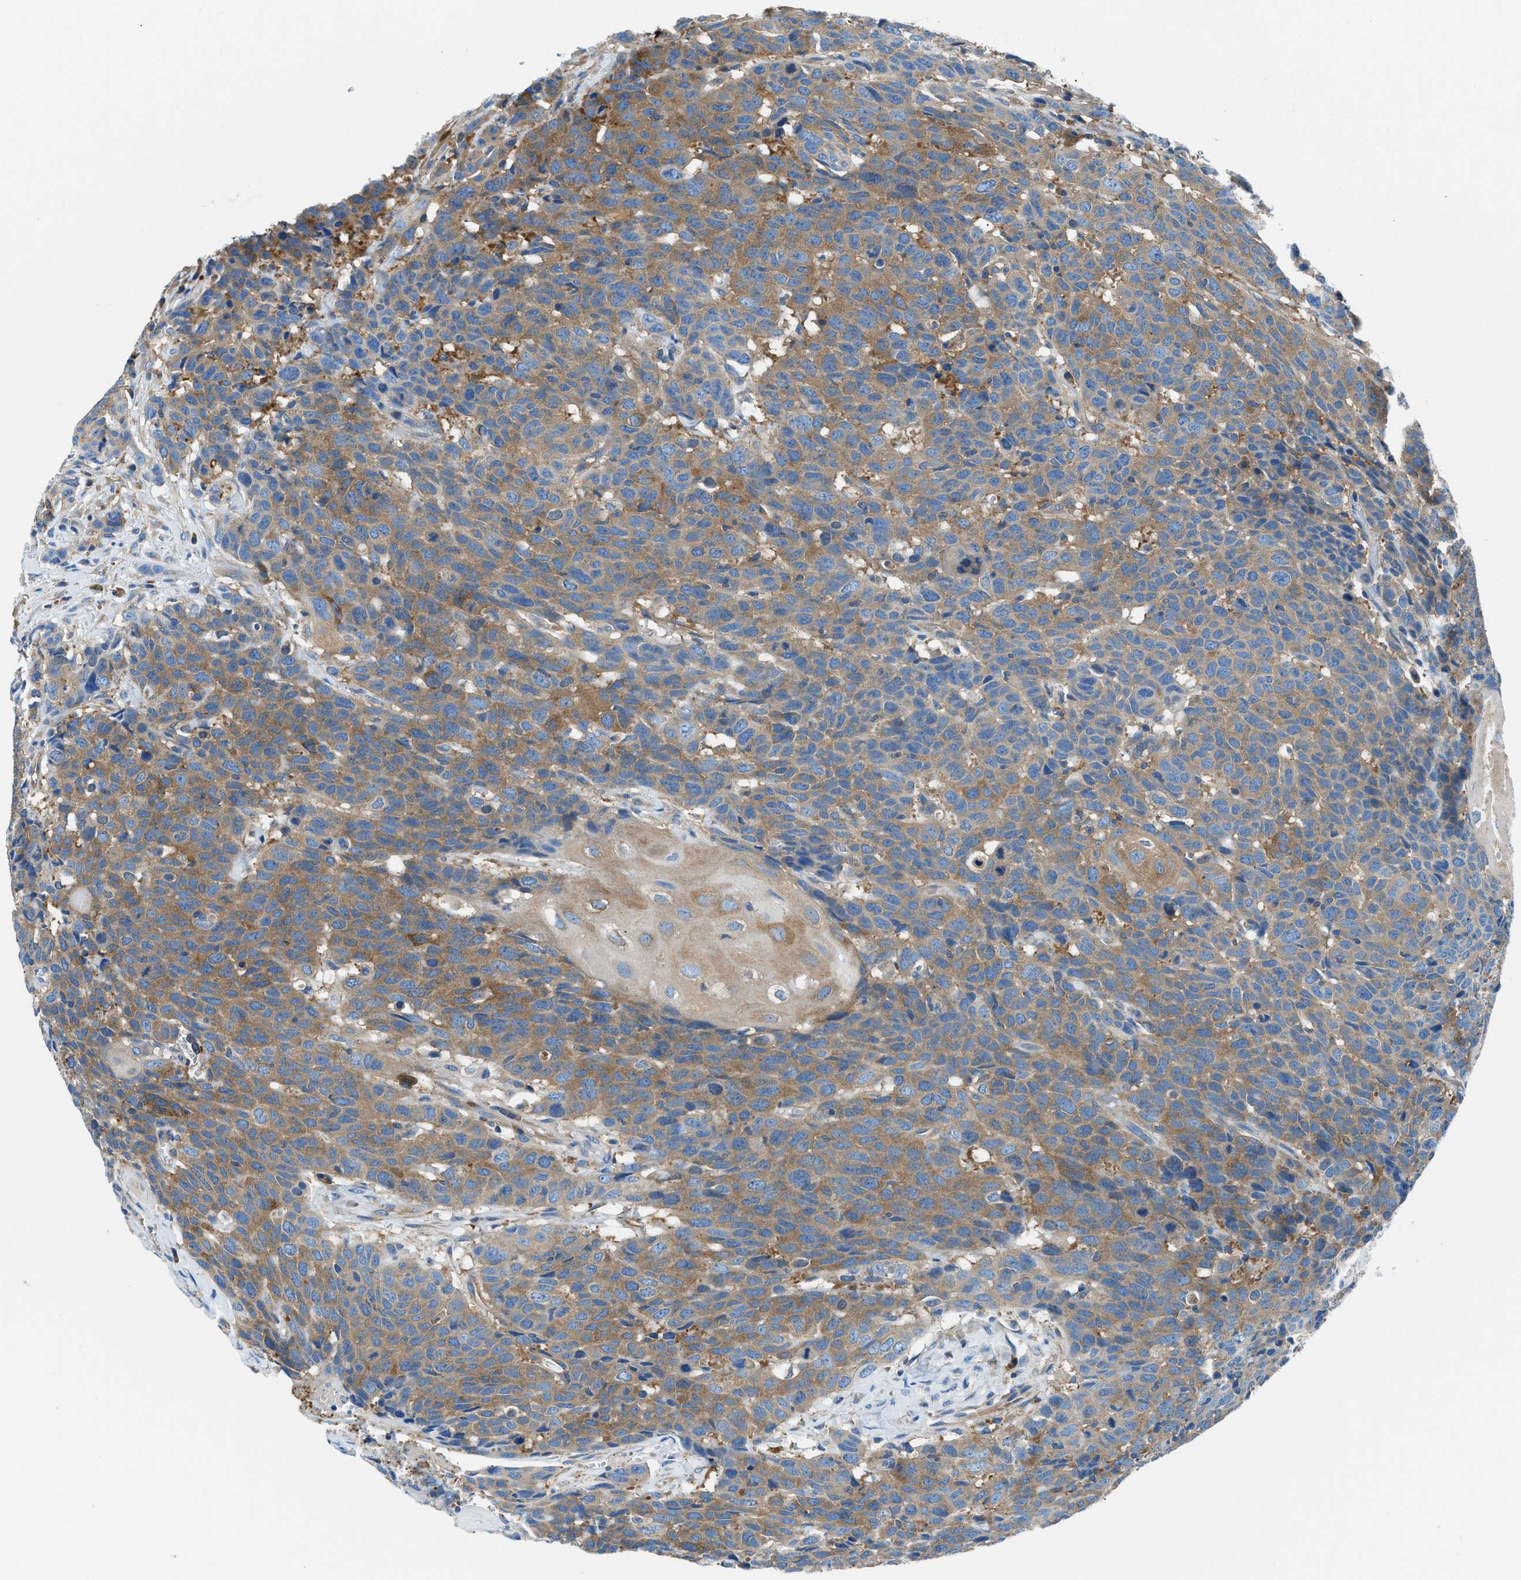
{"staining": {"intensity": "moderate", "quantity": ">75%", "location": "cytoplasmic/membranous"}, "tissue": "head and neck cancer", "cell_type": "Tumor cells", "image_type": "cancer", "snomed": [{"axis": "morphology", "description": "Squamous cell carcinoma, NOS"}, {"axis": "topography", "description": "Head-Neck"}], "caption": "Head and neck cancer (squamous cell carcinoma) stained for a protein (brown) exhibits moderate cytoplasmic/membranous positive positivity in approximately >75% of tumor cells.", "gene": "SARS1", "patient": {"sex": "male", "age": 66}}